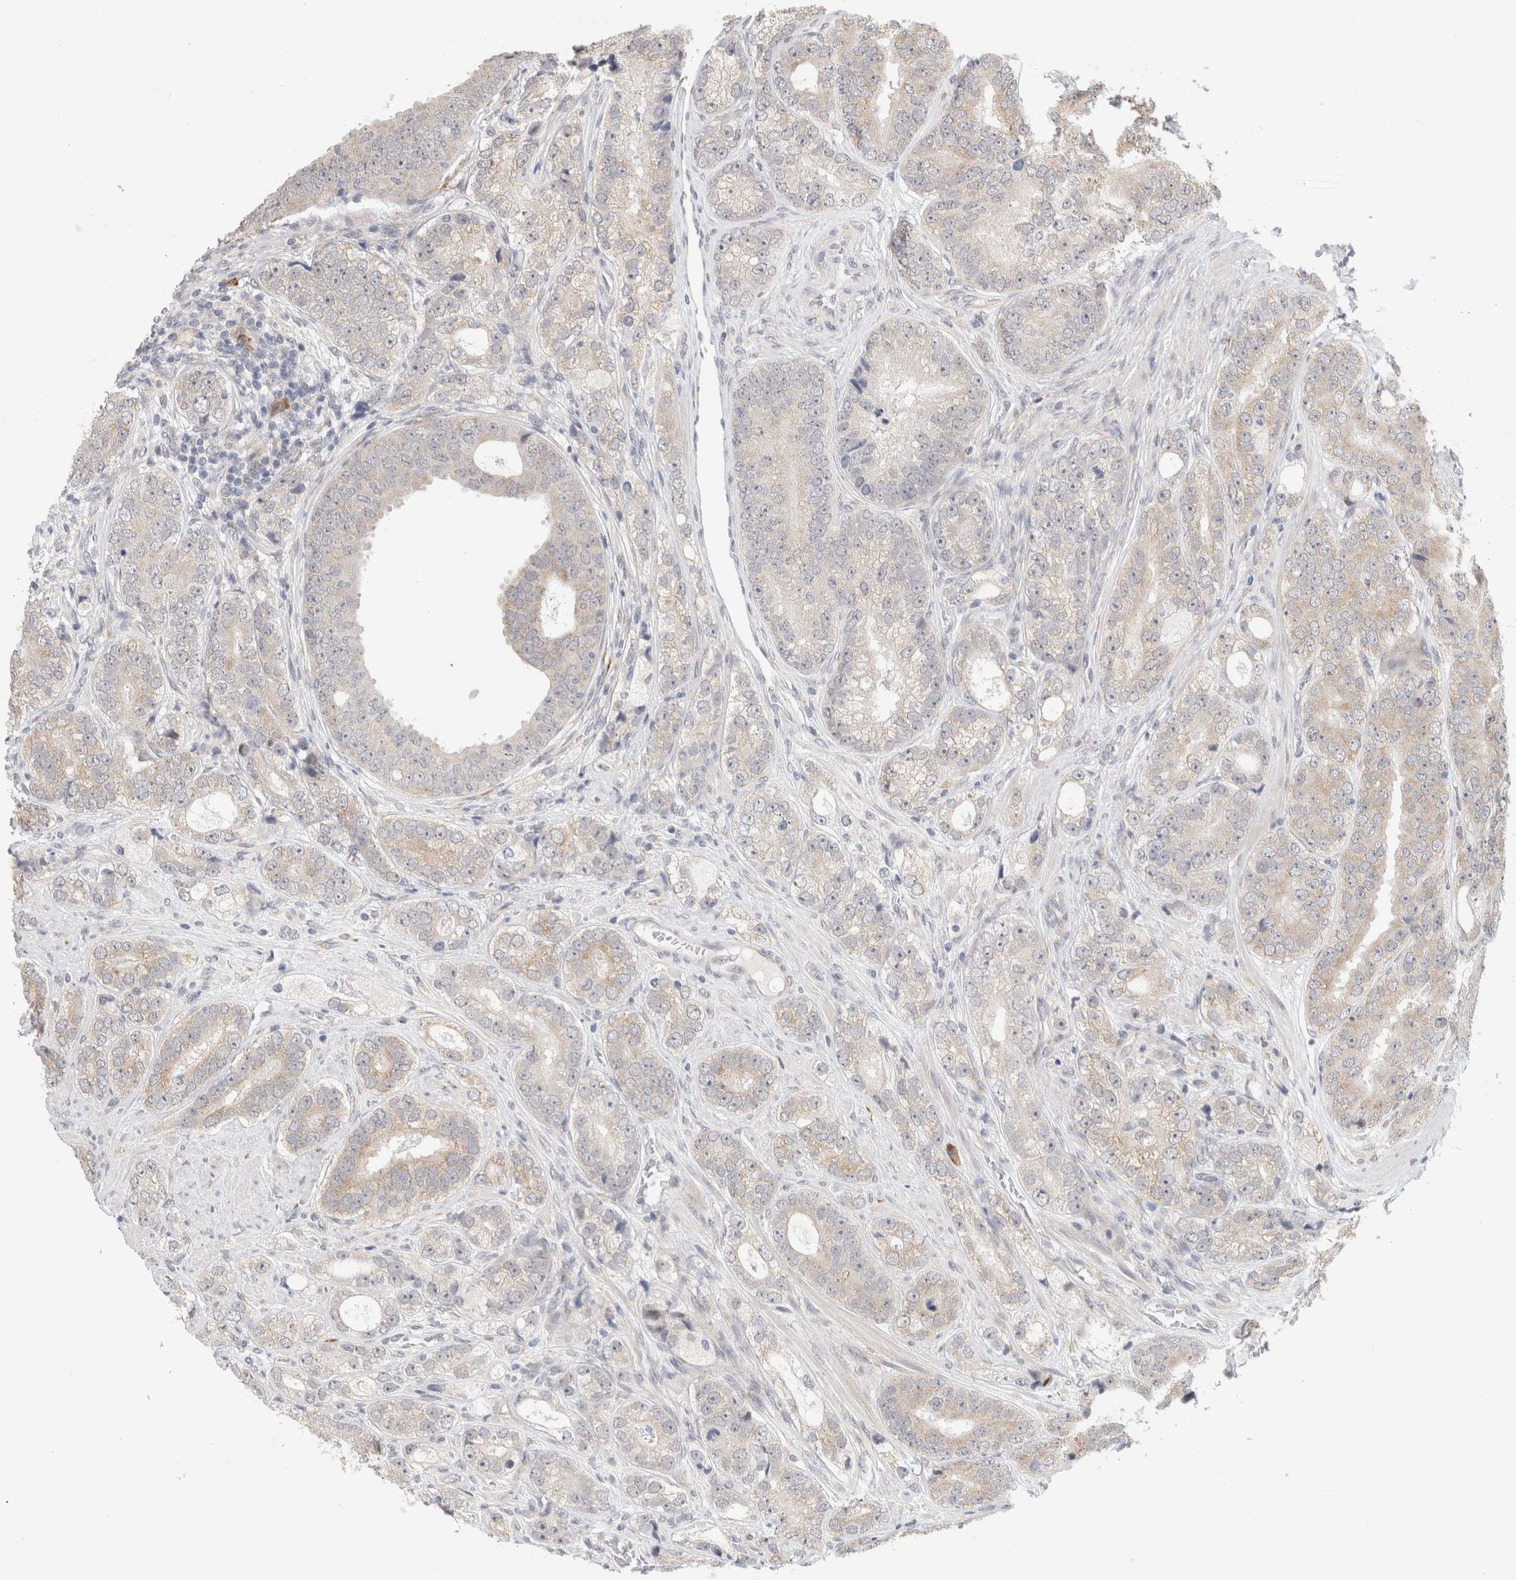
{"staining": {"intensity": "weak", "quantity": "25%-75%", "location": "cytoplasmic/membranous"}, "tissue": "prostate cancer", "cell_type": "Tumor cells", "image_type": "cancer", "snomed": [{"axis": "morphology", "description": "Adenocarcinoma, High grade"}, {"axis": "topography", "description": "Prostate"}], "caption": "A brown stain labels weak cytoplasmic/membranous expression of a protein in prostate high-grade adenocarcinoma tumor cells.", "gene": "HDLBP", "patient": {"sex": "male", "age": 56}}